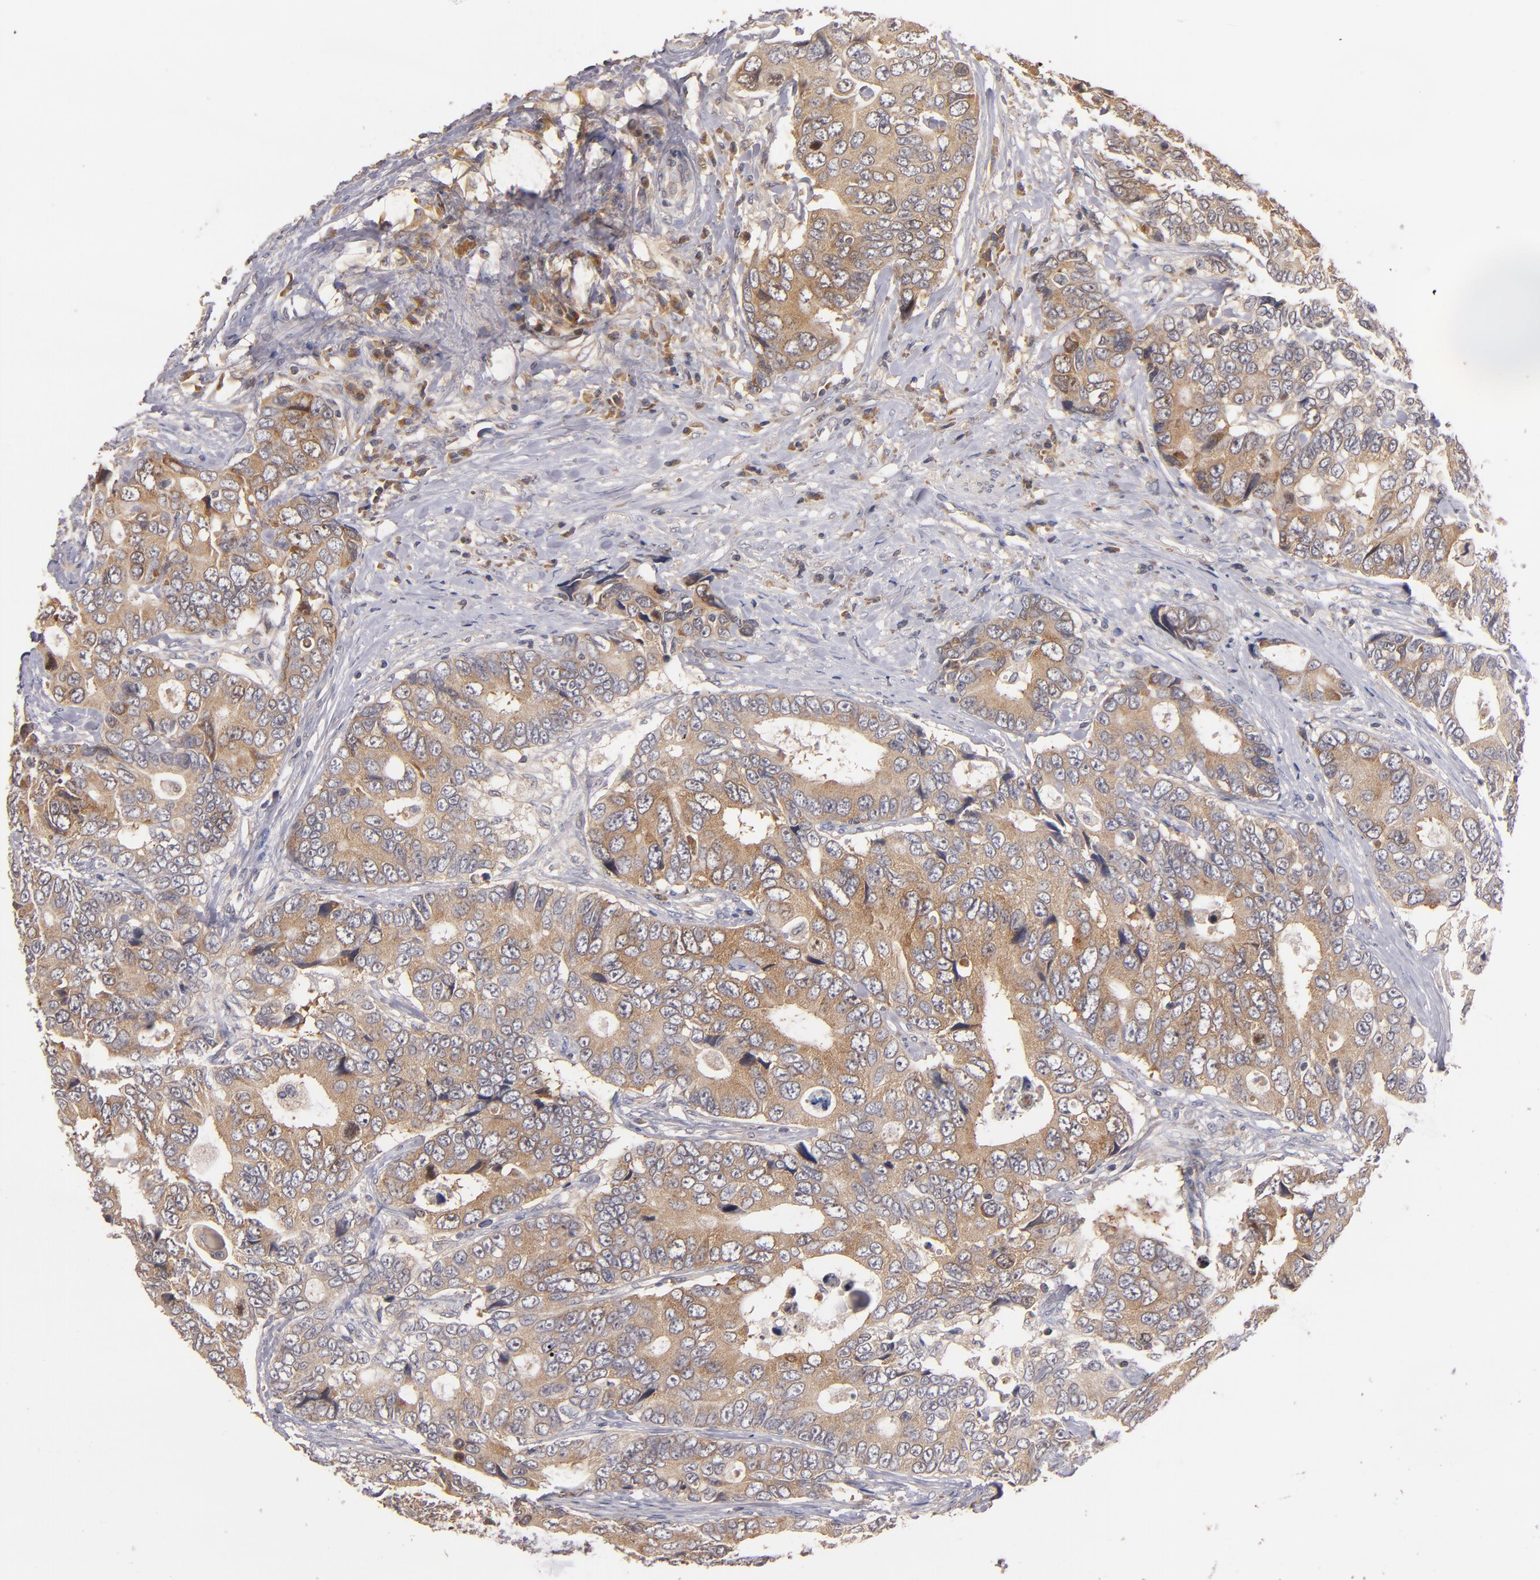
{"staining": {"intensity": "moderate", "quantity": ">75%", "location": "cytoplasmic/membranous"}, "tissue": "colorectal cancer", "cell_type": "Tumor cells", "image_type": "cancer", "snomed": [{"axis": "morphology", "description": "Adenocarcinoma, NOS"}, {"axis": "topography", "description": "Rectum"}], "caption": "Immunohistochemistry staining of colorectal cancer, which demonstrates medium levels of moderate cytoplasmic/membranous staining in approximately >75% of tumor cells indicating moderate cytoplasmic/membranous protein positivity. The staining was performed using DAB (brown) for protein detection and nuclei were counterstained in hematoxylin (blue).", "gene": "UPF3B", "patient": {"sex": "female", "age": 67}}